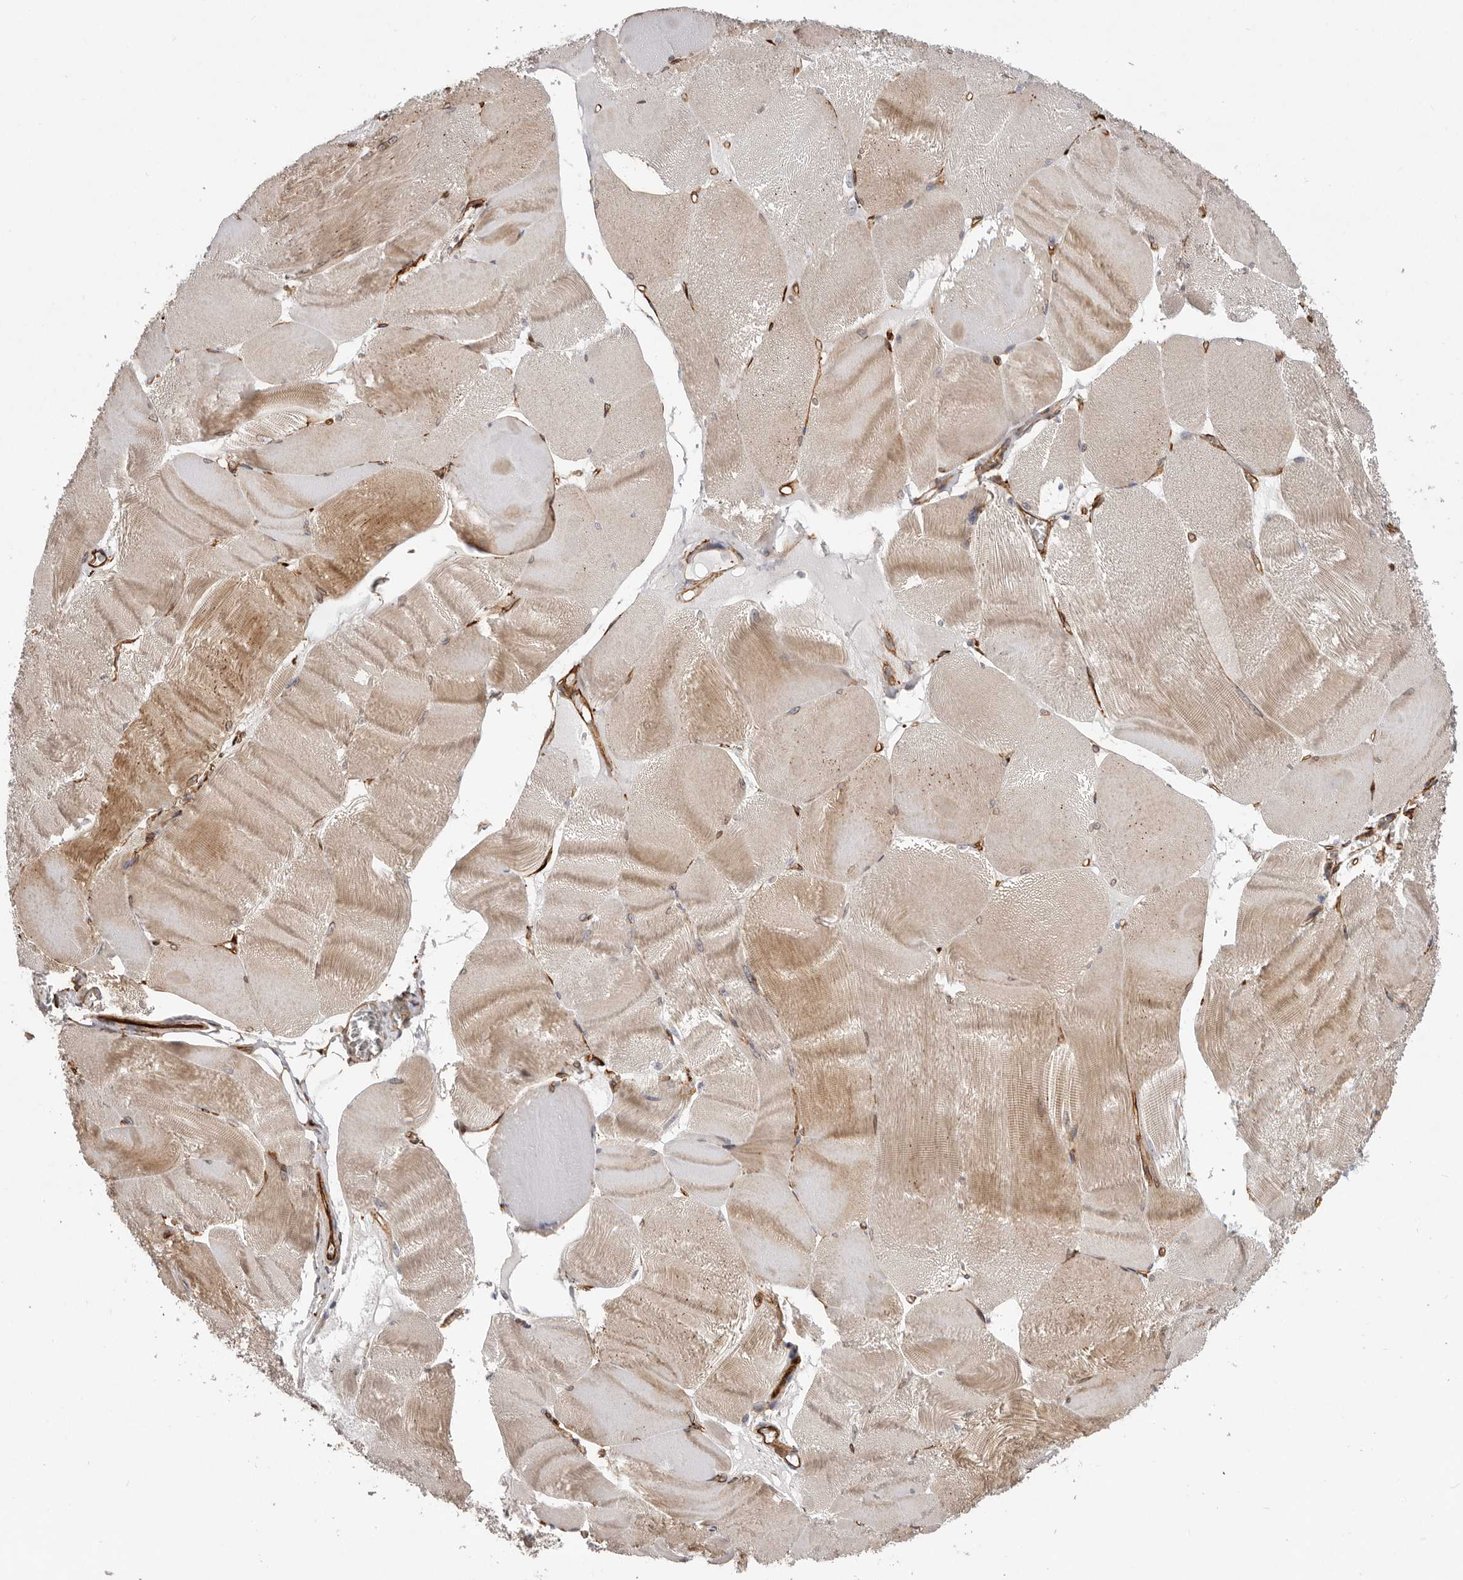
{"staining": {"intensity": "moderate", "quantity": ">75%", "location": "cytoplasmic/membranous"}, "tissue": "skeletal muscle", "cell_type": "Myocytes", "image_type": "normal", "snomed": [{"axis": "morphology", "description": "Normal tissue, NOS"}, {"axis": "morphology", "description": "Basal cell carcinoma"}, {"axis": "topography", "description": "Skeletal muscle"}], "caption": "High-power microscopy captured an immunohistochemistry micrograph of benign skeletal muscle, revealing moderate cytoplasmic/membranous expression in approximately >75% of myocytes. Nuclei are stained in blue.", "gene": "WDTC1", "patient": {"sex": "female", "age": 64}}